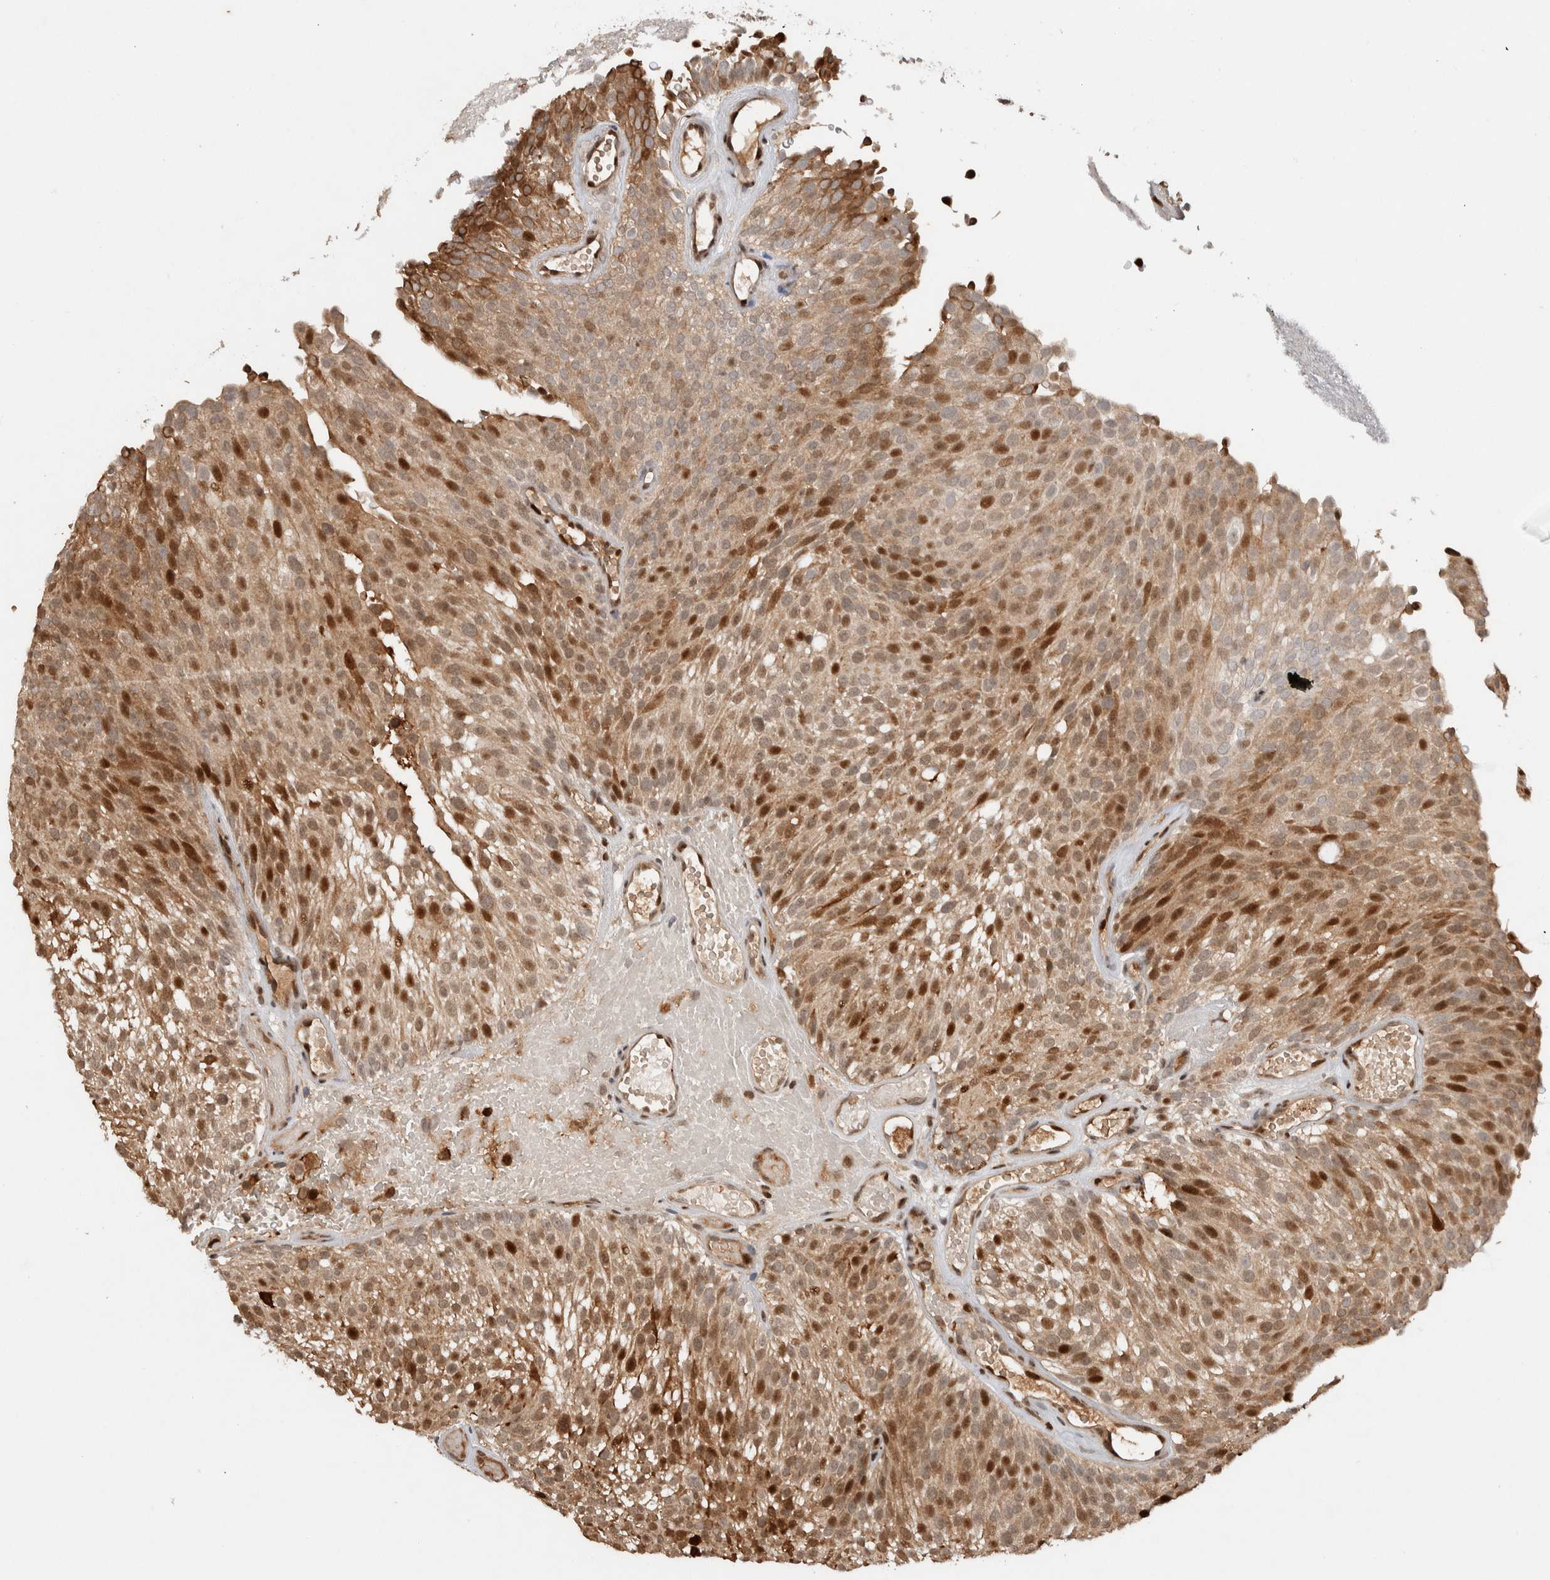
{"staining": {"intensity": "moderate", "quantity": ">75%", "location": "nuclear"}, "tissue": "urothelial cancer", "cell_type": "Tumor cells", "image_type": "cancer", "snomed": [{"axis": "morphology", "description": "Urothelial carcinoma, Low grade"}, {"axis": "topography", "description": "Urinary bladder"}], "caption": "A medium amount of moderate nuclear positivity is identified in approximately >75% of tumor cells in urothelial carcinoma (low-grade) tissue. The staining is performed using DAB brown chromogen to label protein expression. The nuclei are counter-stained blue using hematoxylin.", "gene": "ZNF521", "patient": {"sex": "male", "age": 78}}